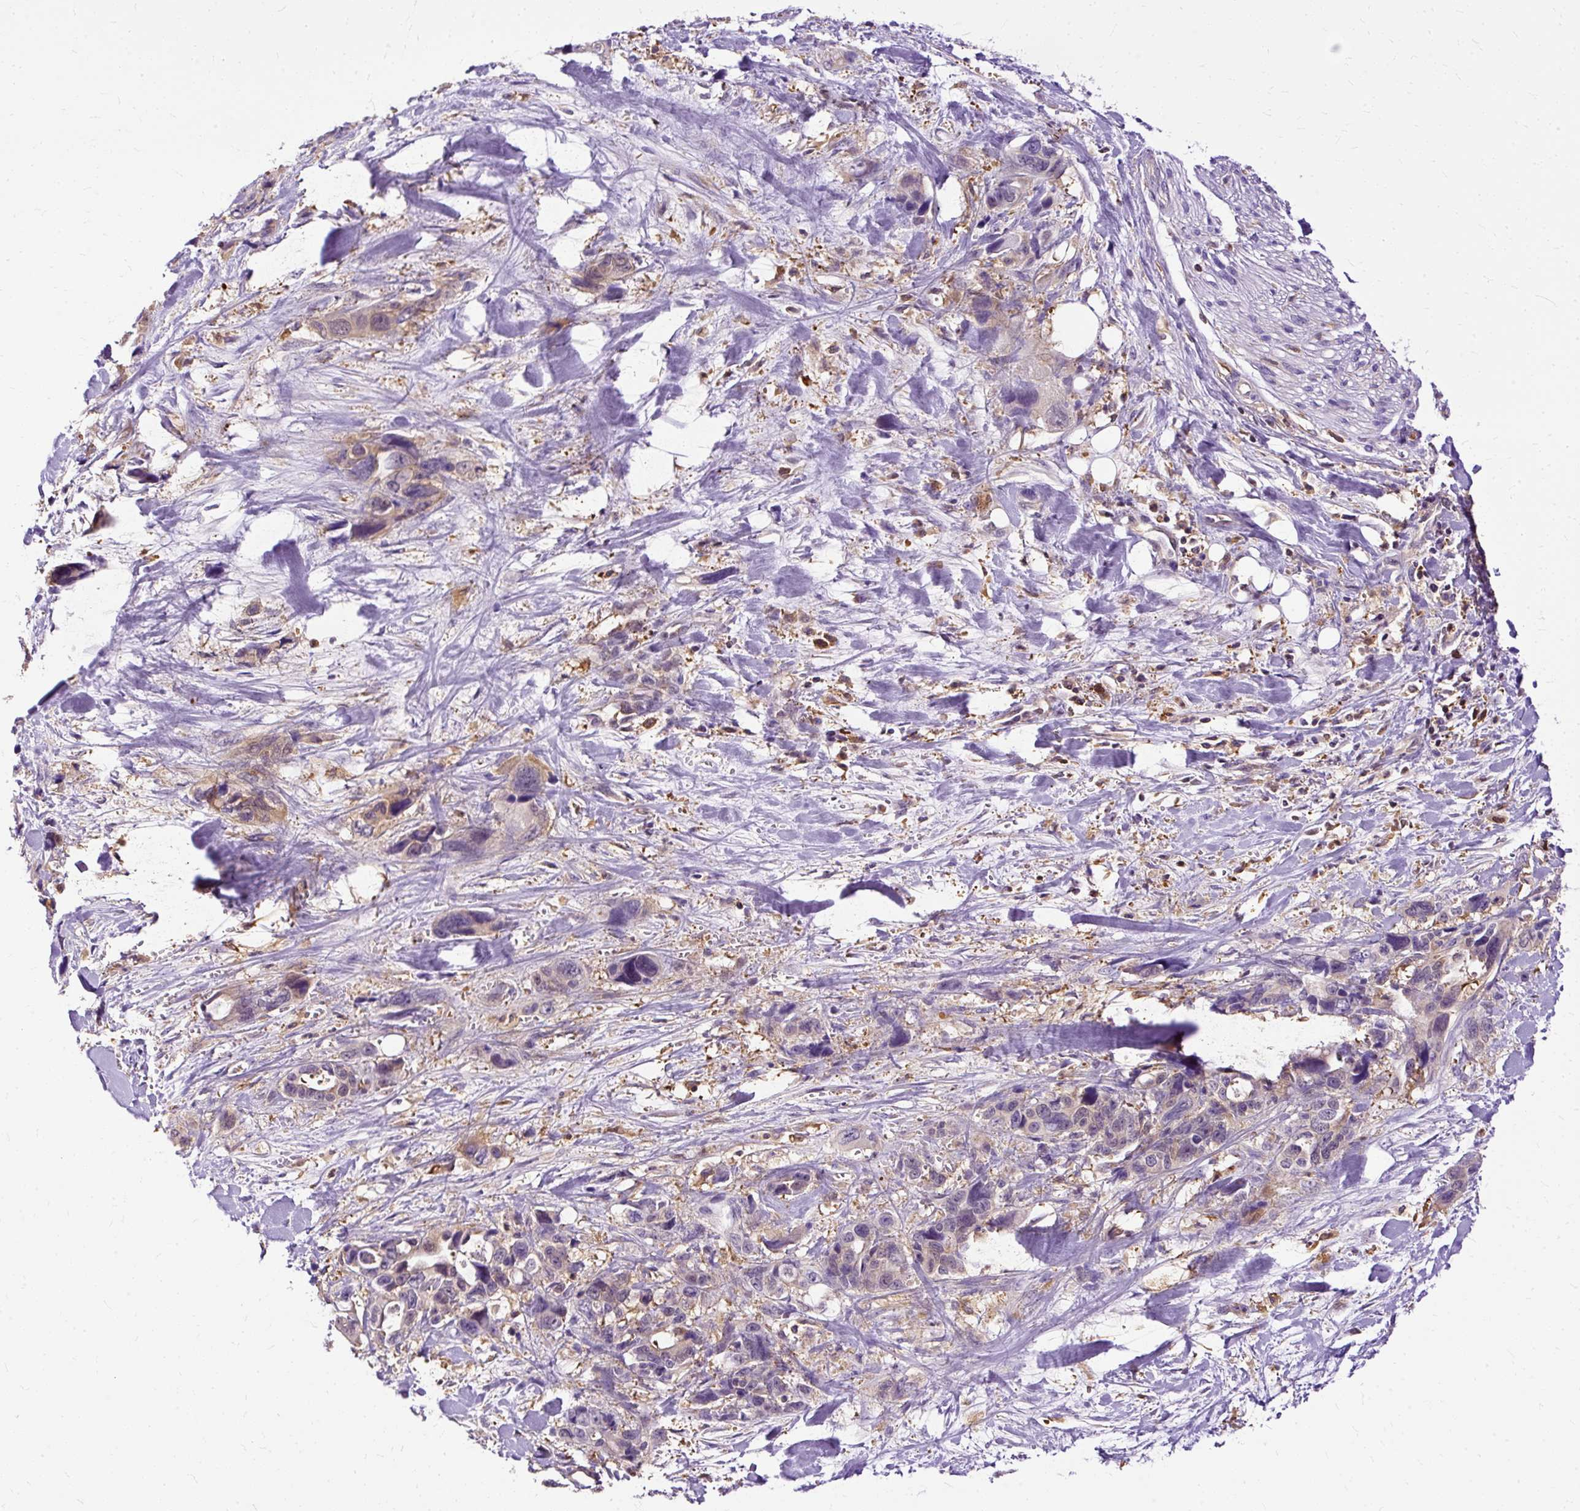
{"staining": {"intensity": "negative", "quantity": "none", "location": "none"}, "tissue": "pancreatic cancer", "cell_type": "Tumor cells", "image_type": "cancer", "snomed": [{"axis": "morphology", "description": "Adenocarcinoma, NOS"}, {"axis": "topography", "description": "Pancreas"}], "caption": "Pancreatic cancer was stained to show a protein in brown. There is no significant positivity in tumor cells.", "gene": "TWF2", "patient": {"sex": "male", "age": 46}}